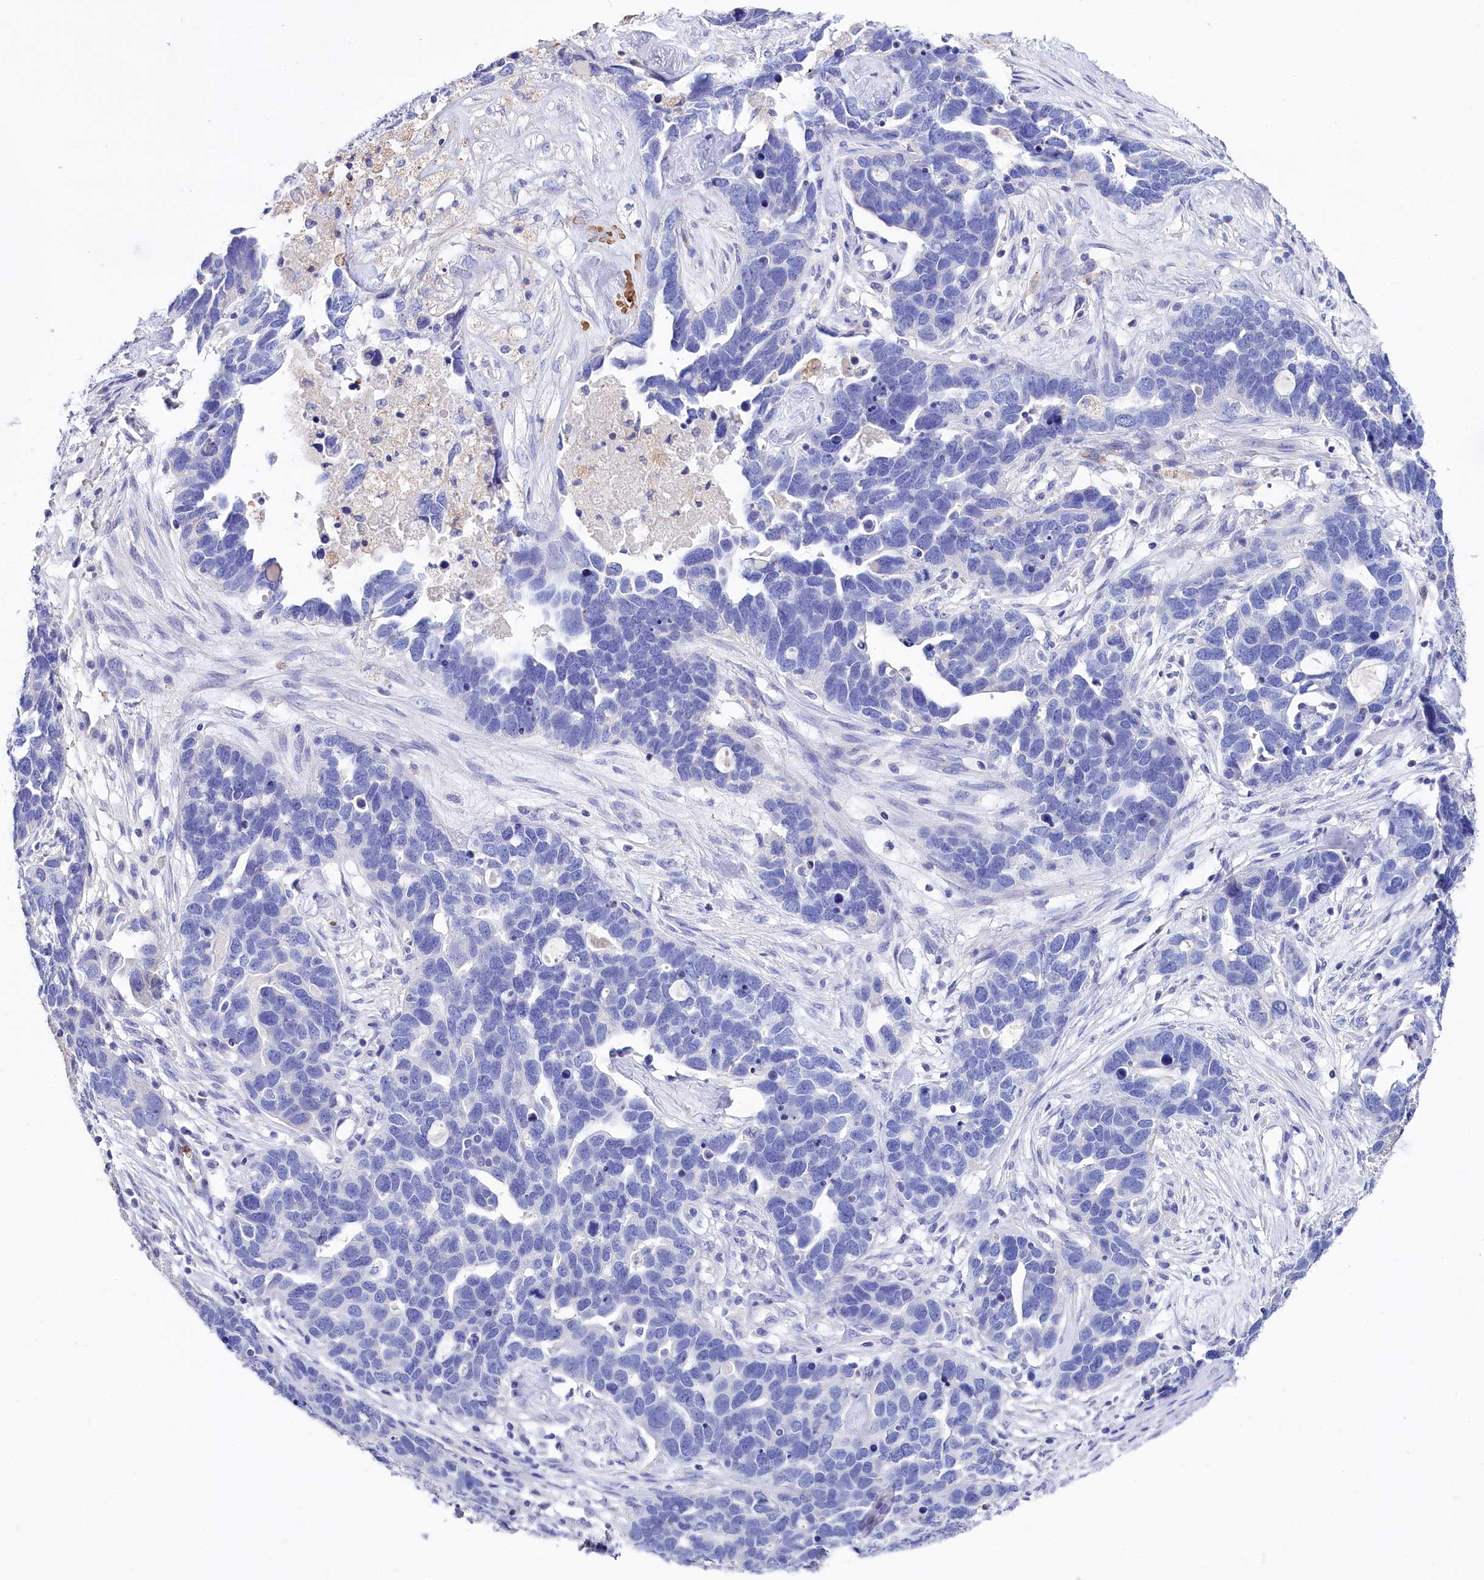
{"staining": {"intensity": "negative", "quantity": "none", "location": "none"}, "tissue": "ovarian cancer", "cell_type": "Tumor cells", "image_type": "cancer", "snomed": [{"axis": "morphology", "description": "Cystadenocarcinoma, serous, NOS"}, {"axis": "topography", "description": "Ovary"}], "caption": "There is no significant staining in tumor cells of ovarian cancer.", "gene": "RPUSD3", "patient": {"sex": "female", "age": 54}}